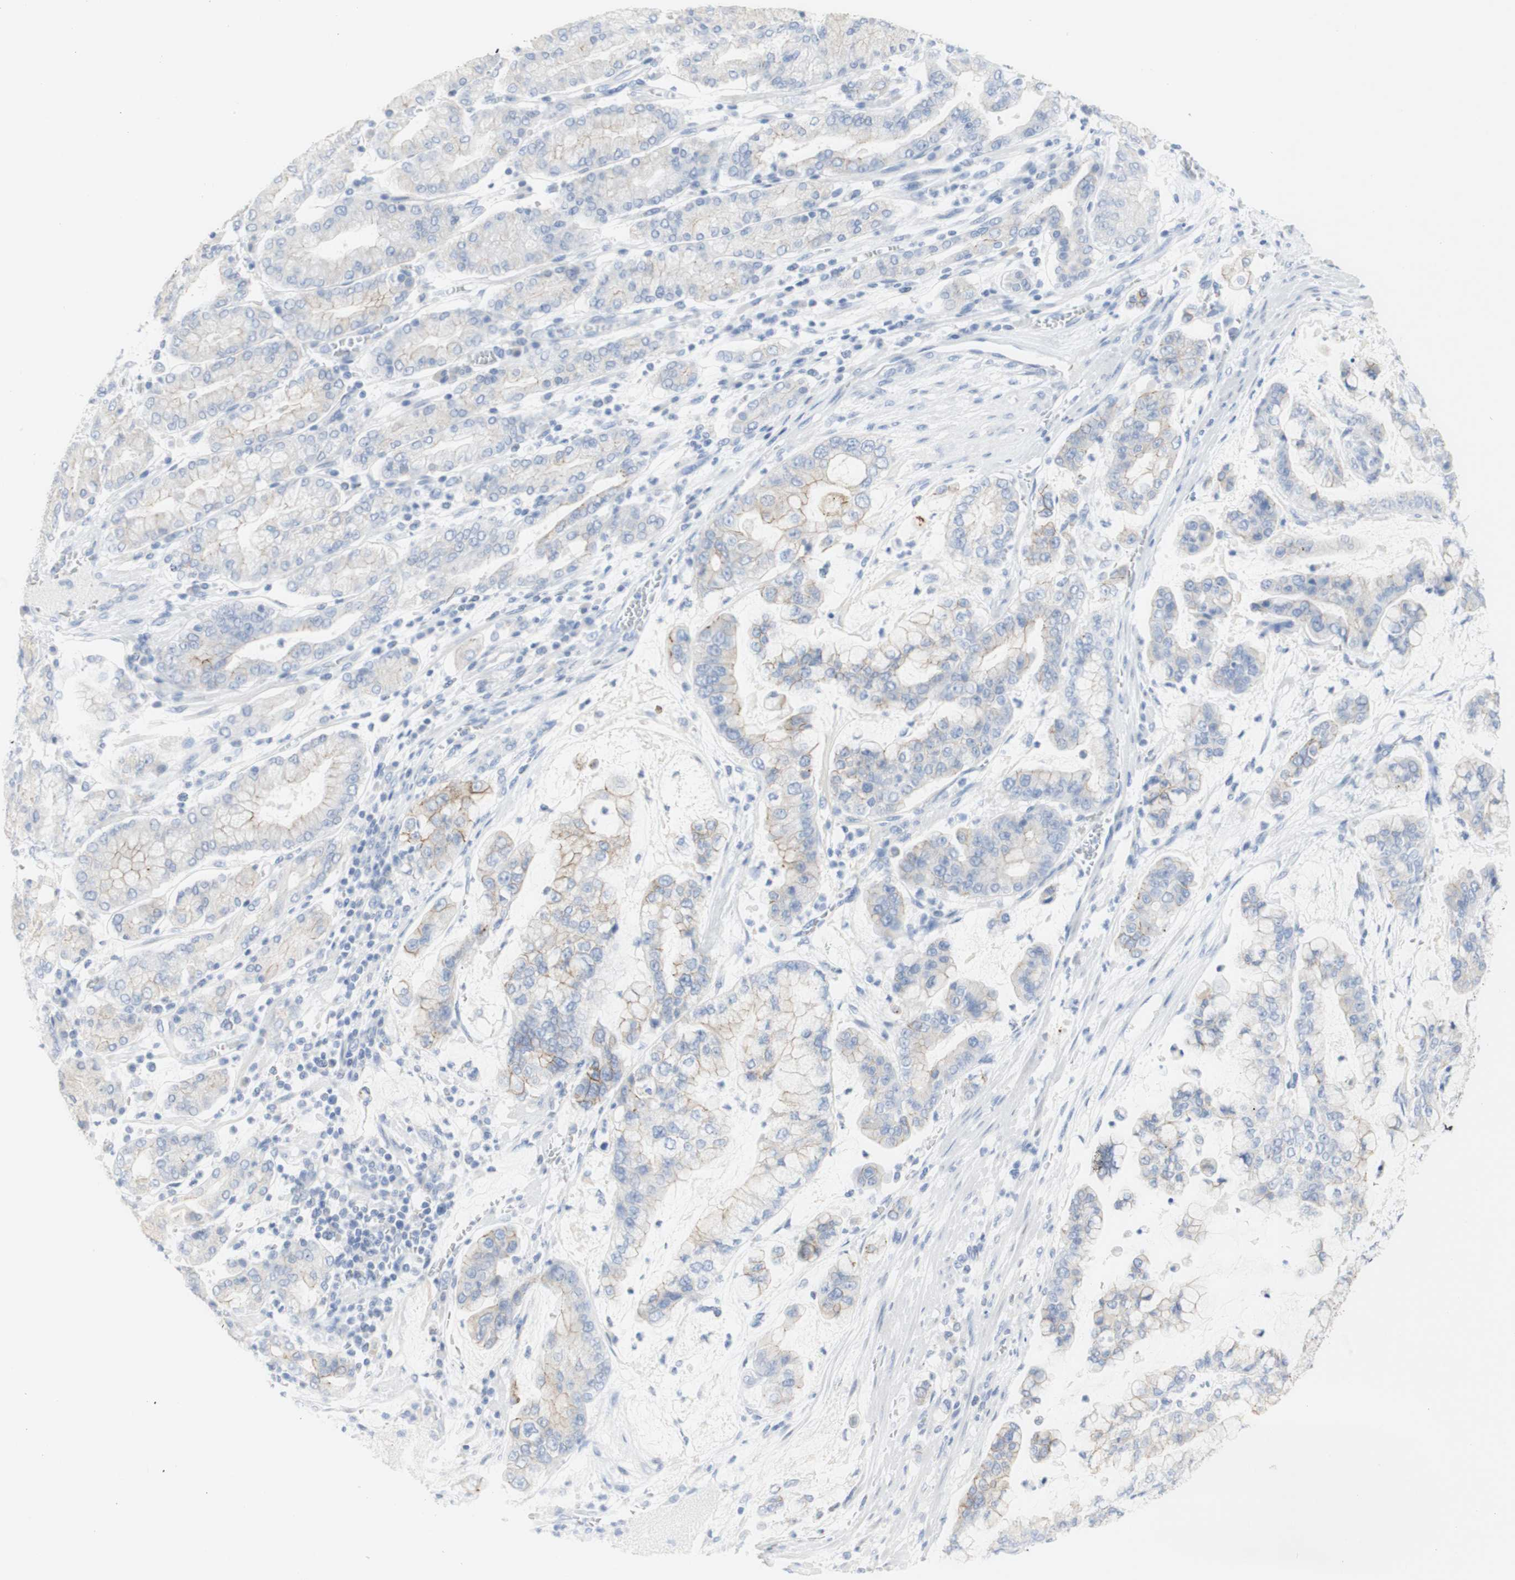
{"staining": {"intensity": "weak", "quantity": "25%-75%", "location": "cytoplasmic/membranous"}, "tissue": "stomach cancer", "cell_type": "Tumor cells", "image_type": "cancer", "snomed": [{"axis": "morphology", "description": "Normal tissue, NOS"}, {"axis": "morphology", "description": "Adenocarcinoma, NOS"}, {"axis": "topography", "description": "Stomach, upper"}, {"axis": "topography", "description": "Stomach"}], "caption": "Immunohistochemical staining of adenocarcinoma (stomach) reveals low levels of weak cytoplasmic/membranous protein positivity in about 25%-75% of tumor cells.", "gene": "DSC2", "patient": {"sex": "male", "age": 76}}